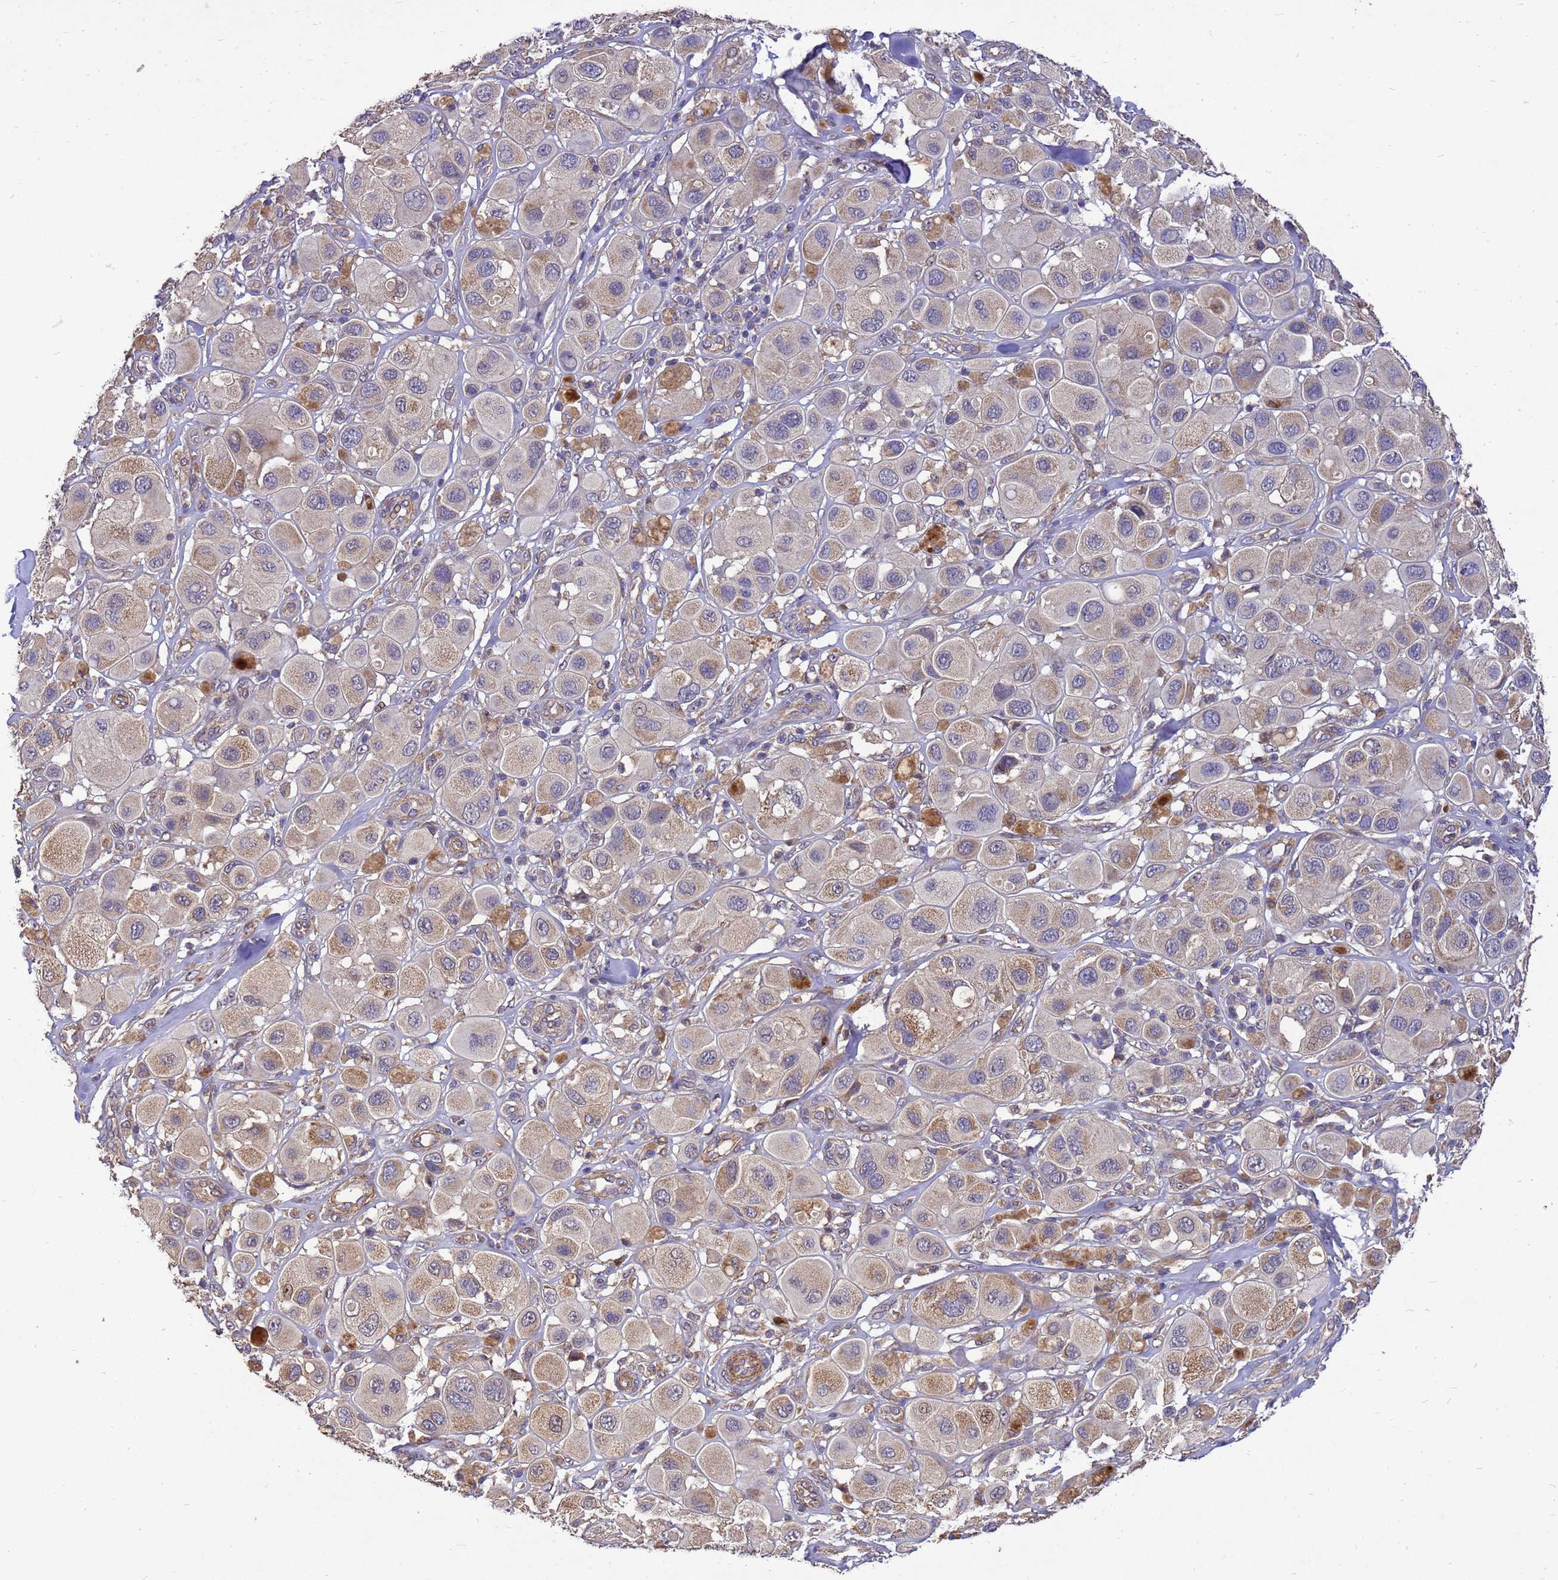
{"staining": {"intensity": "moderate", "quantity": "25%-75%", "location": "cytoplasmic/membranous"}, "tissue": "melanoma", "cell_type": "Tumor cells", "image_type": "cancer", "snomed": [{"axis": "morphology", "description": "Malignant melanoma, Metastatic site"}, {"axis": "topography", "description": "Skin"}], "caption": "Human melanoma stained with a protein marker shows moderate staining in tumor cells.", "gene": "RSPRY1", "patient": {"sex": "male", "age": 41}}